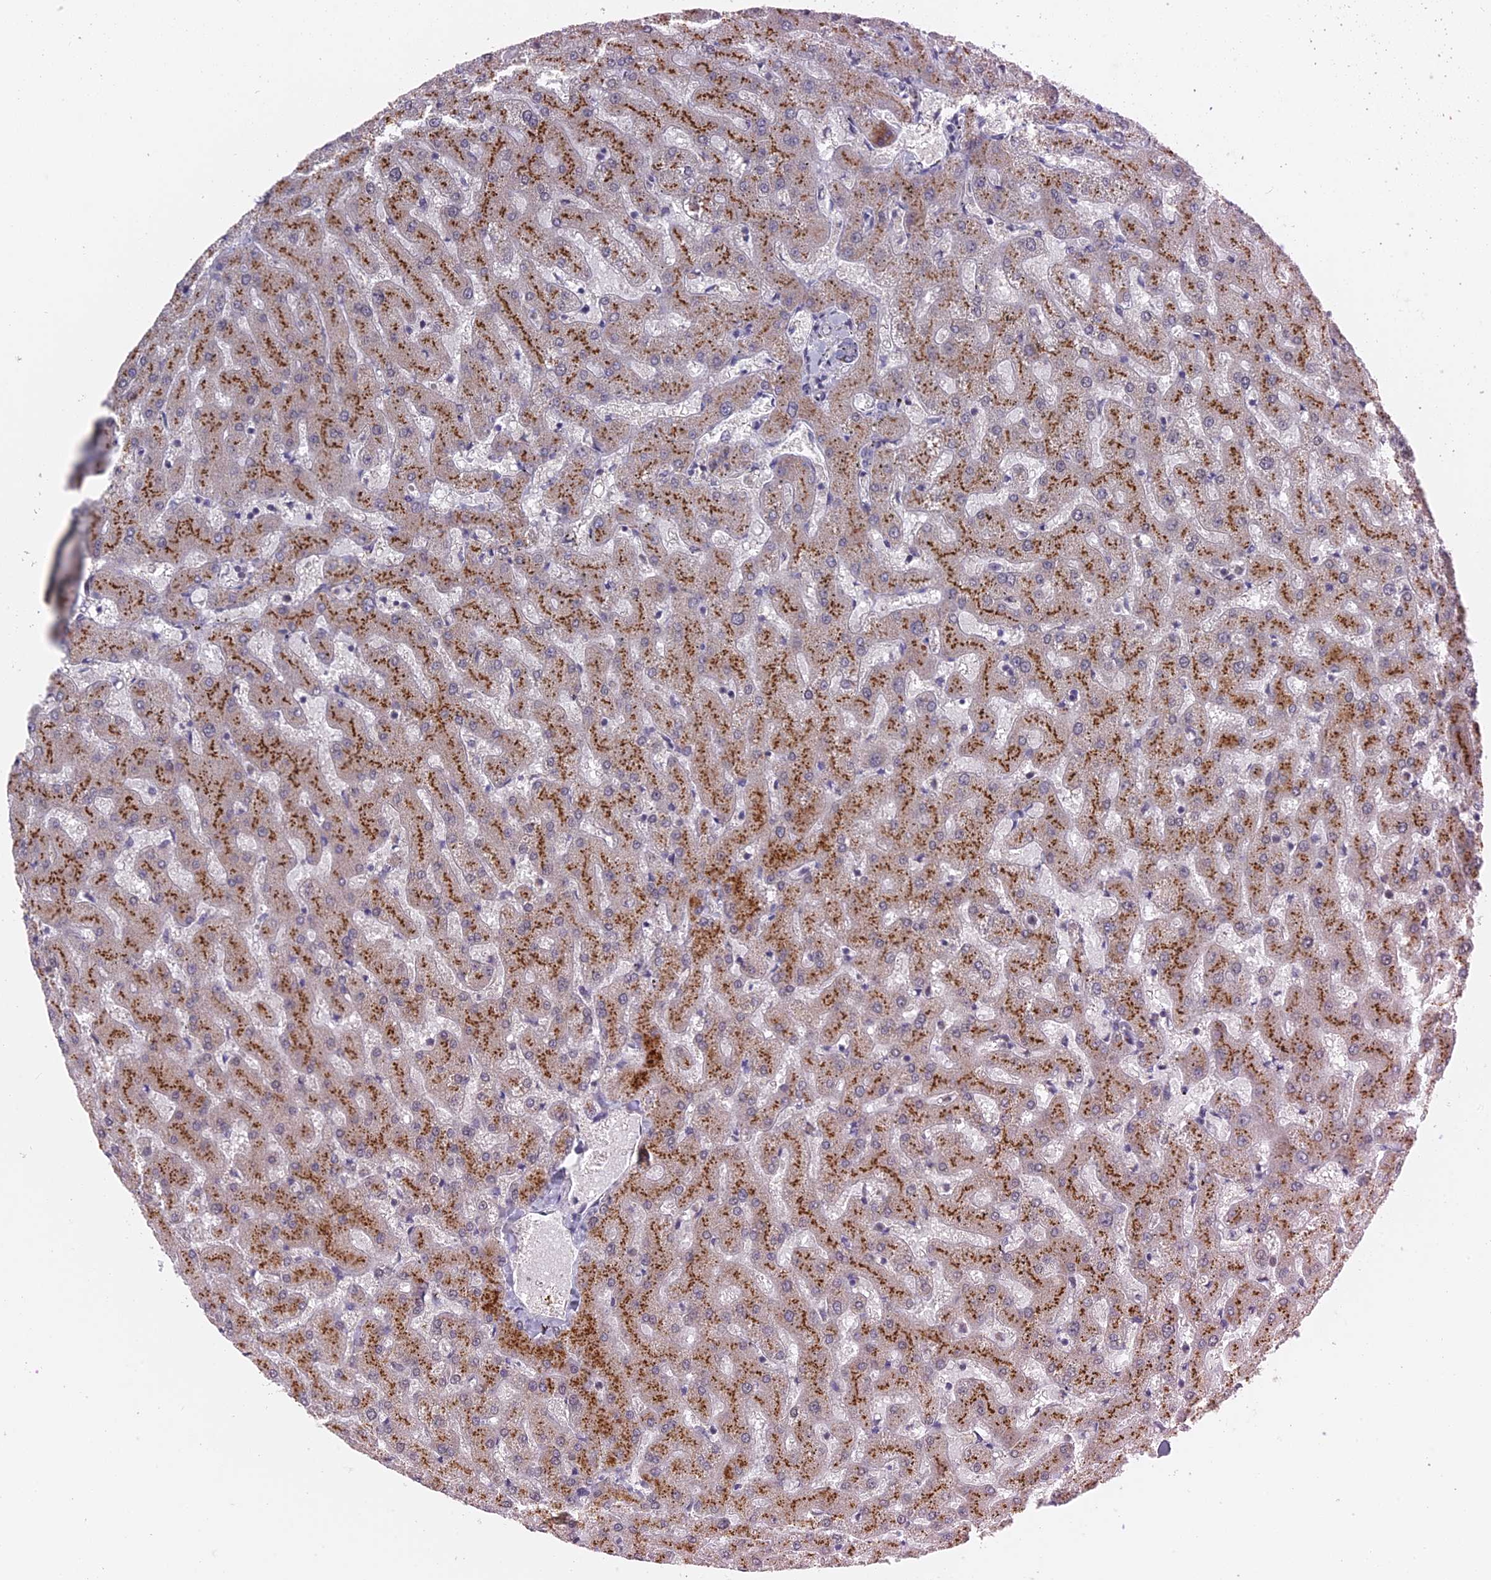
{"staining": {"intensity": "negative", "quantity": "none", "location": "none"}, "tissue": "liver", "cell_type": "Cholangiocytes", "image_type": "normal", "snomed": [{"axis": "morphology", "description": "Normal tissue, NOS"}, {"axis": "topography", "description": "Liver"}], "caption": "DAB (3,3'-diaminobenzidine) immunohistochemical staining of unremarkable liver demonstrates no significant positivity in cholangiocytes.", "gene": "MTRF1", "patient": {"sex": "female", "age": 63}}